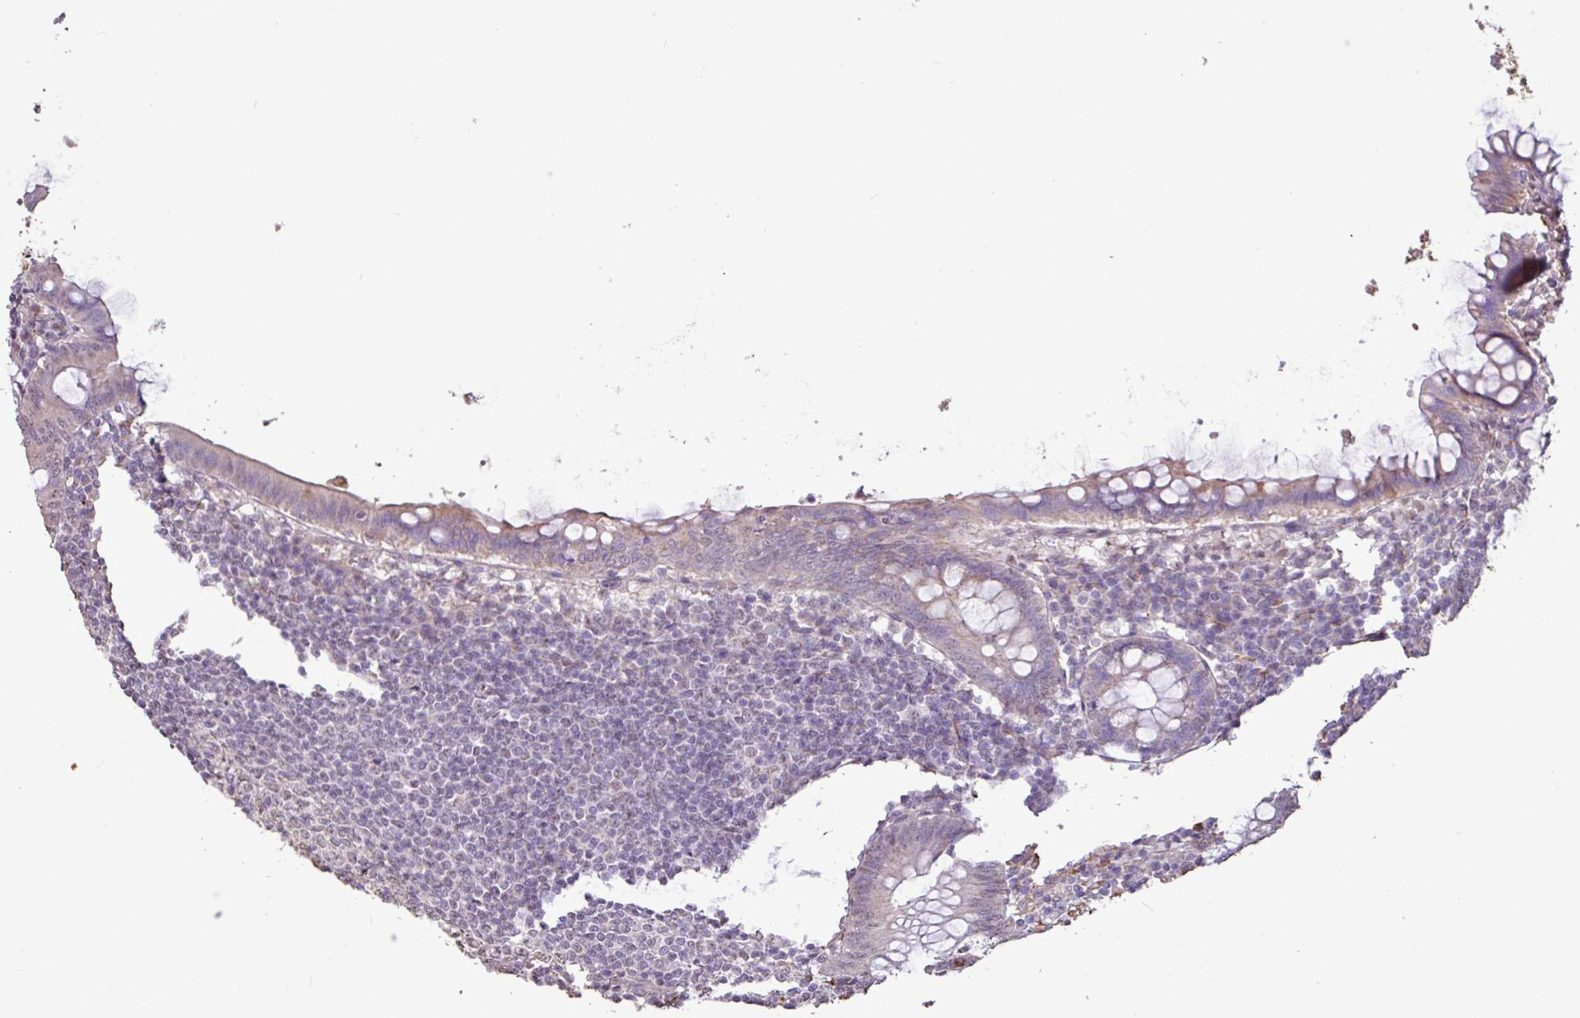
{"staining": {"intensity": "weak", "quantity": "25%-75%", "location": "cytoplasmic/membranous"}, "tissue": "appendix", "cell_type": "Glandular cells", "image_type": "normal", "snomed": [{"axis": "morphology", "description": "Normal tissue, NOS"}, {"axis": "topography", "description": "Appendix"}], "caption": "About 25%-75% of glandular cells in normal appendix show weak cytoplasmic/membranous protein positivity as visualized by brown immunohistochemical staining.", "gene": "L3MBTL3", "patient": {"sex": "male", "age": 83}}